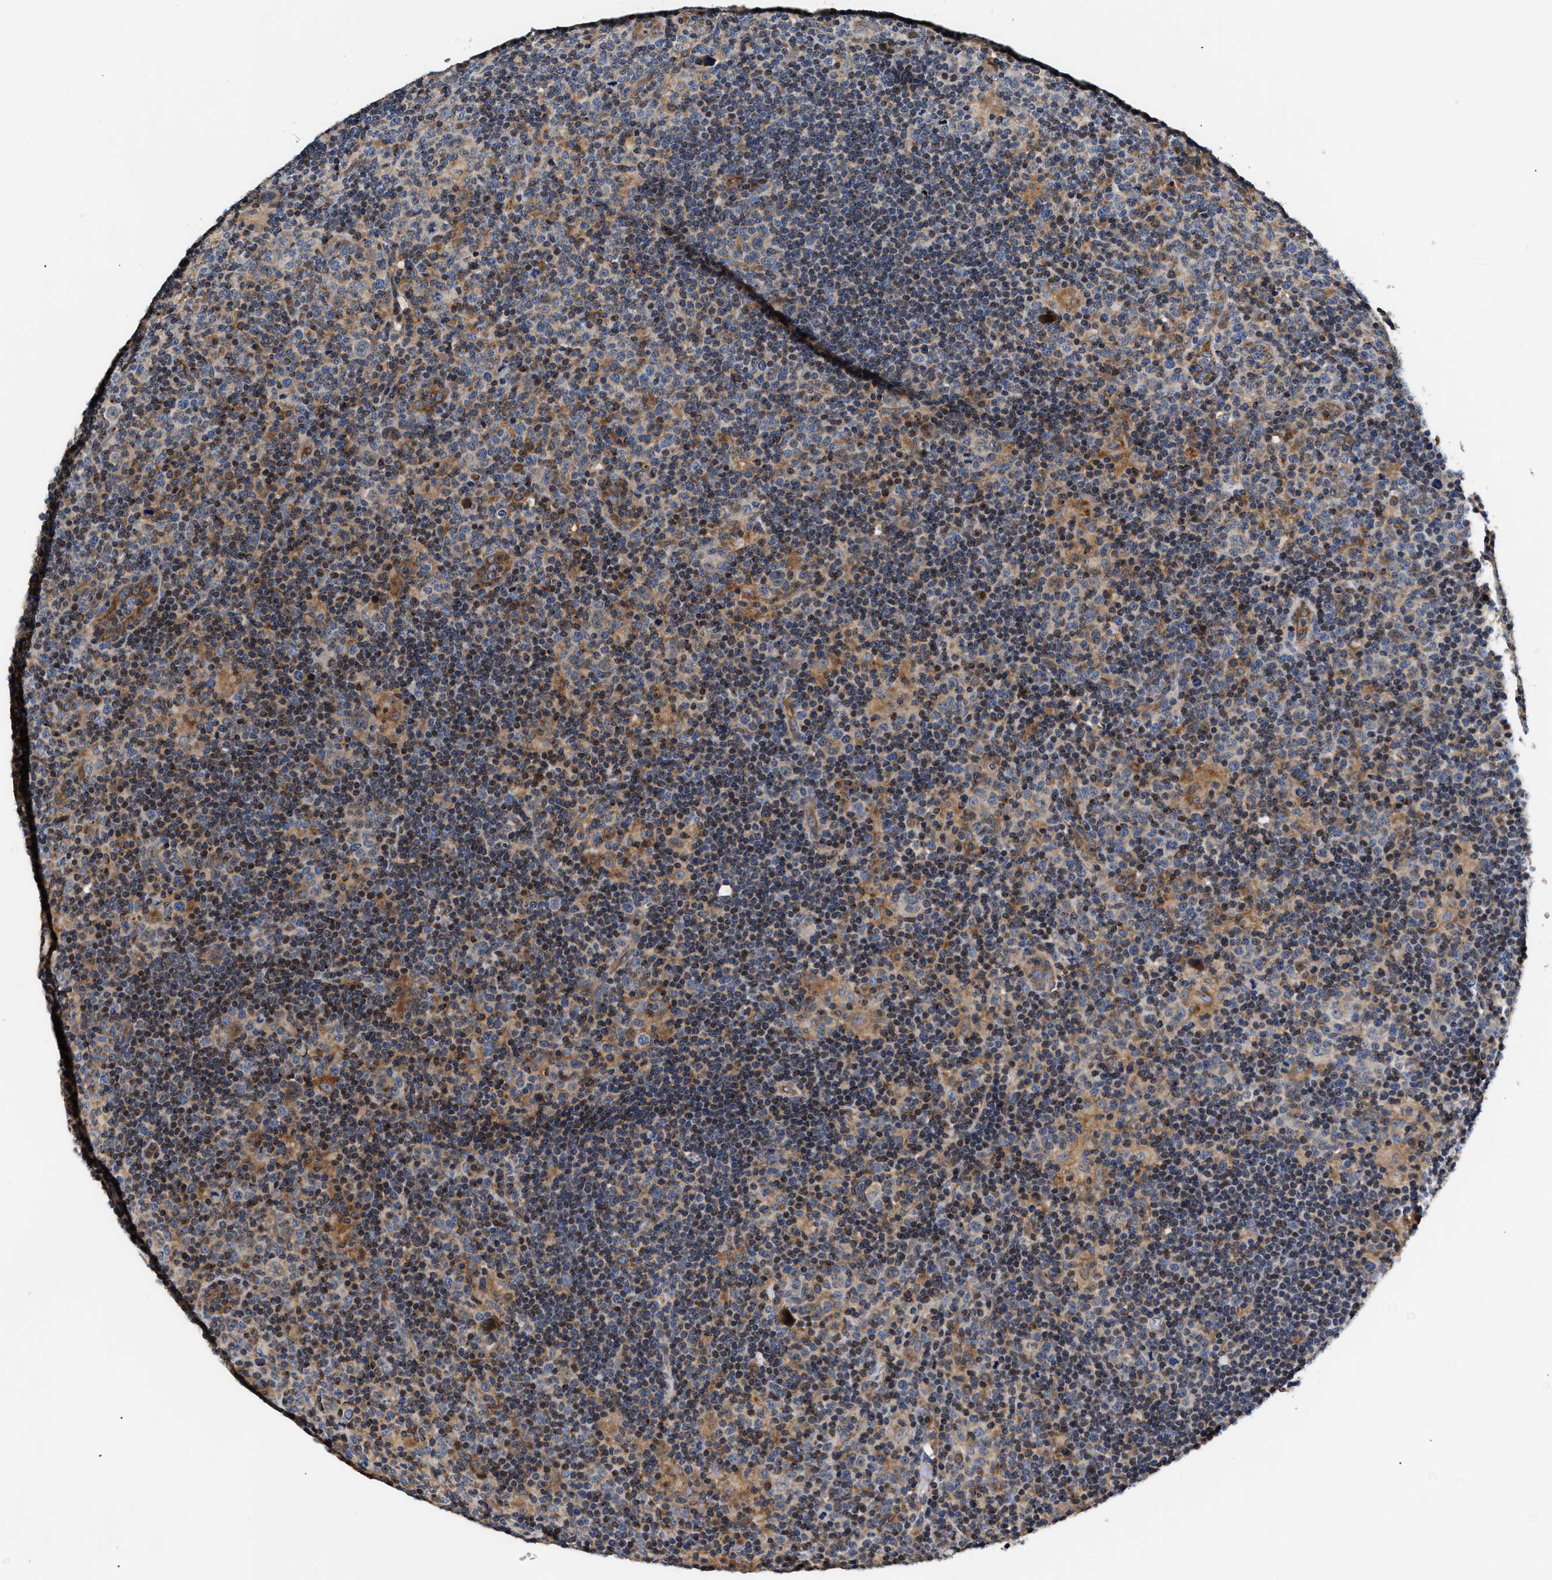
{"staining": {"intensity": "moderate", "quantity": "25%-75%", "location": "cytoplasmic/membranous"}, "tissue": "lymphoma", "cell_type": "Tumor cells", "image_type": "cancer", "snomed": [{"axis": "morphology", "description": "Hodgkin's disease, NOS"}, {"axis": "topography", "description": "Lymph node"}], "caption": "This photomicrograph demonstrates lymphoma stained with immunohistochemistry (IHC) to label a protein in brown. The cytoplasmic/membranous of tumor cells show moderate positivity for the protein. Nuclei are counter-stained blue.", "gene": "TEX2", "patient": {"sex": "female", "age": 57}}